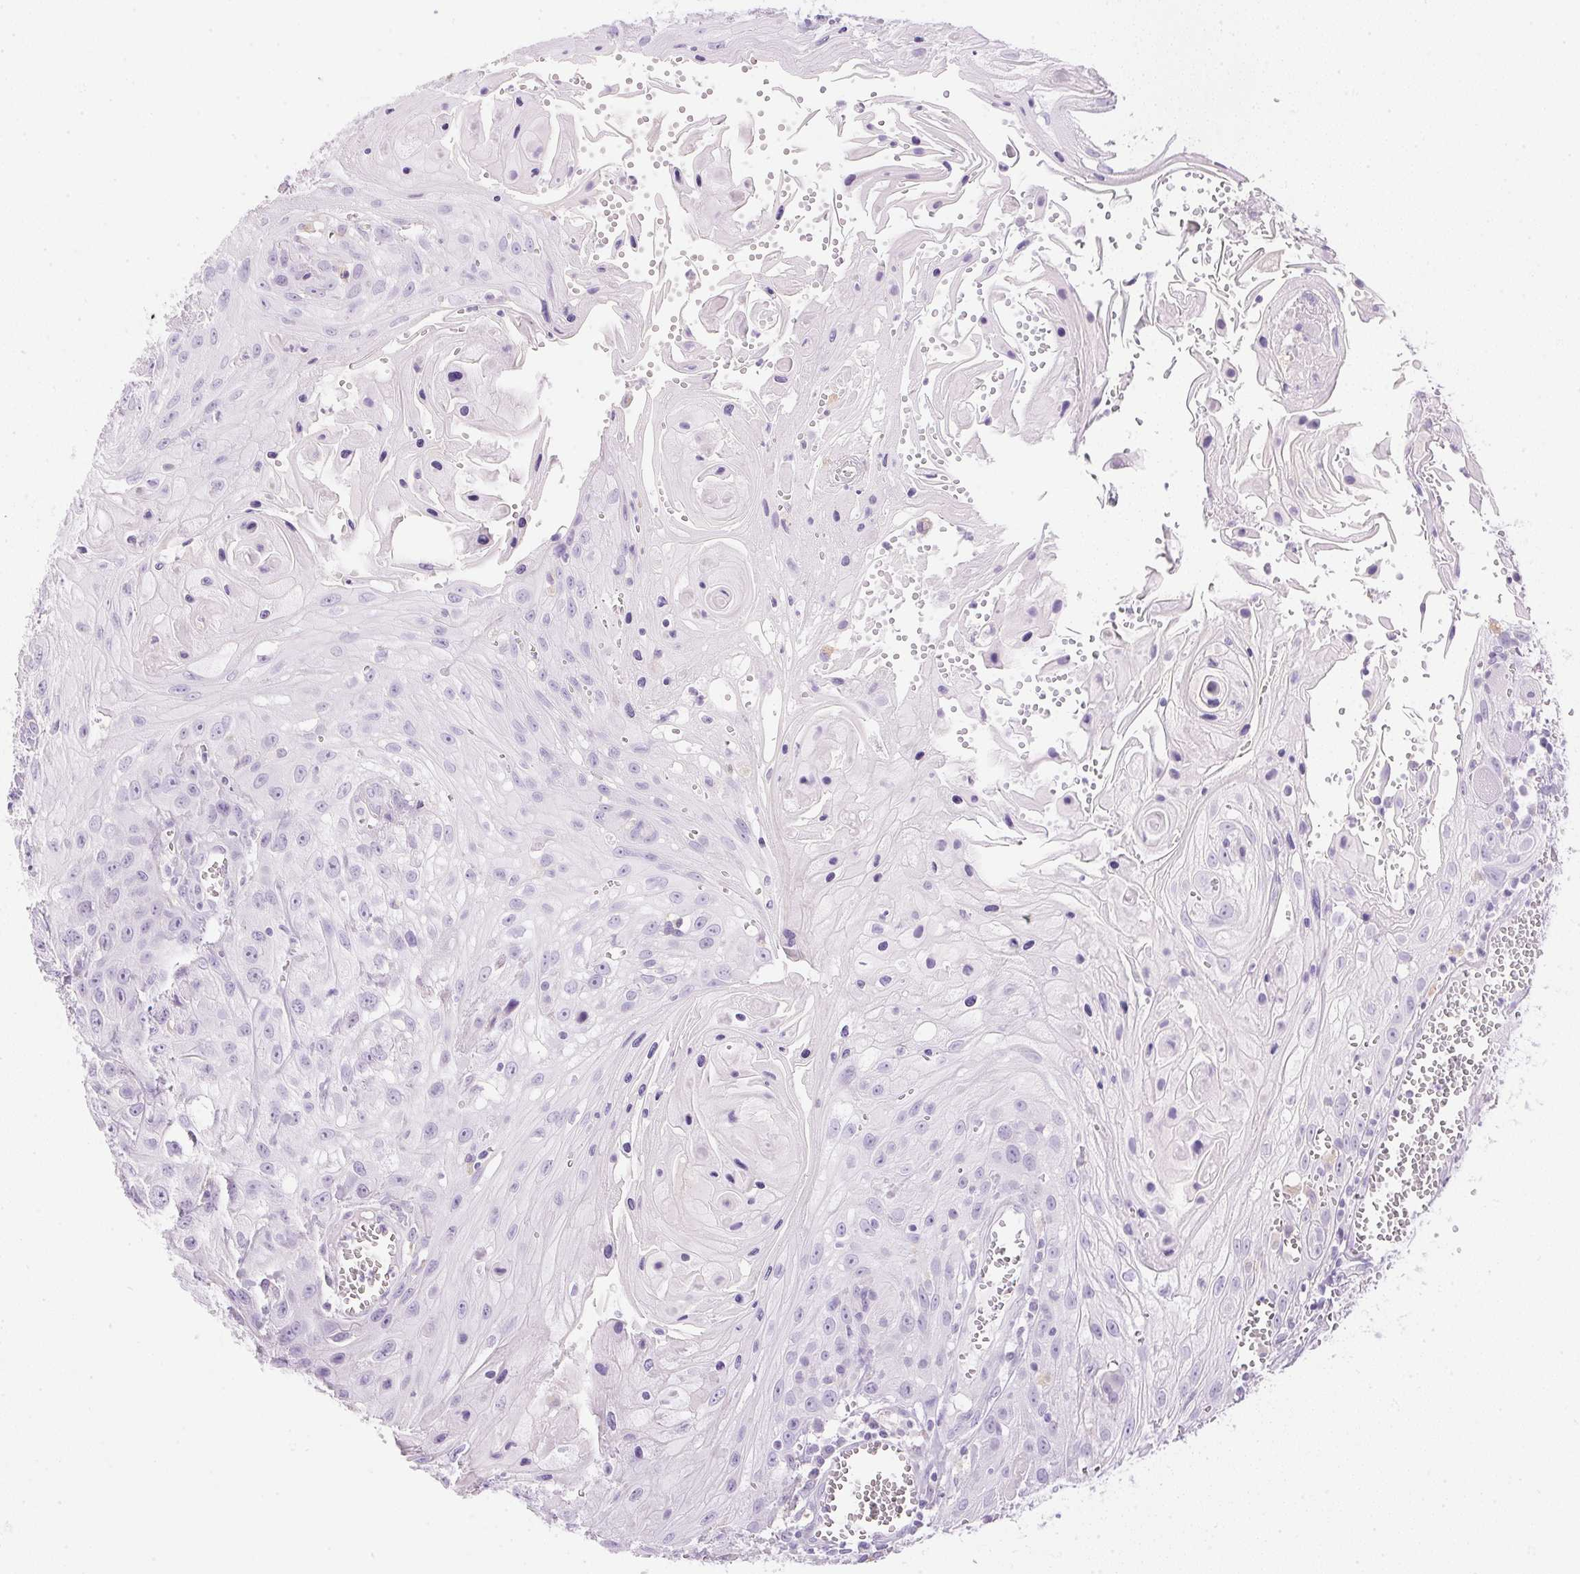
{"staining": {"intensity": "negative", "quantity": "none", "location": "none"}, "tissue": "head and neck cancer", "cell_type": "Tumor cells", "image_type": "cancer", "snomed": [{"axis": "morphology", "description": "Squamous cell carcinoma, NOS"}, {"axis": "topography", "description": "Oral tissue"}, {"axis": "topography", "description": "Head-Neck"}], "caption": "The IHC histopathology image has no significant expression in tumor cells of head and neck squamous cell carcinoma tissue.", "gene": "ATP6V1G3", "patient": {"sex": "male", "age": 58}}